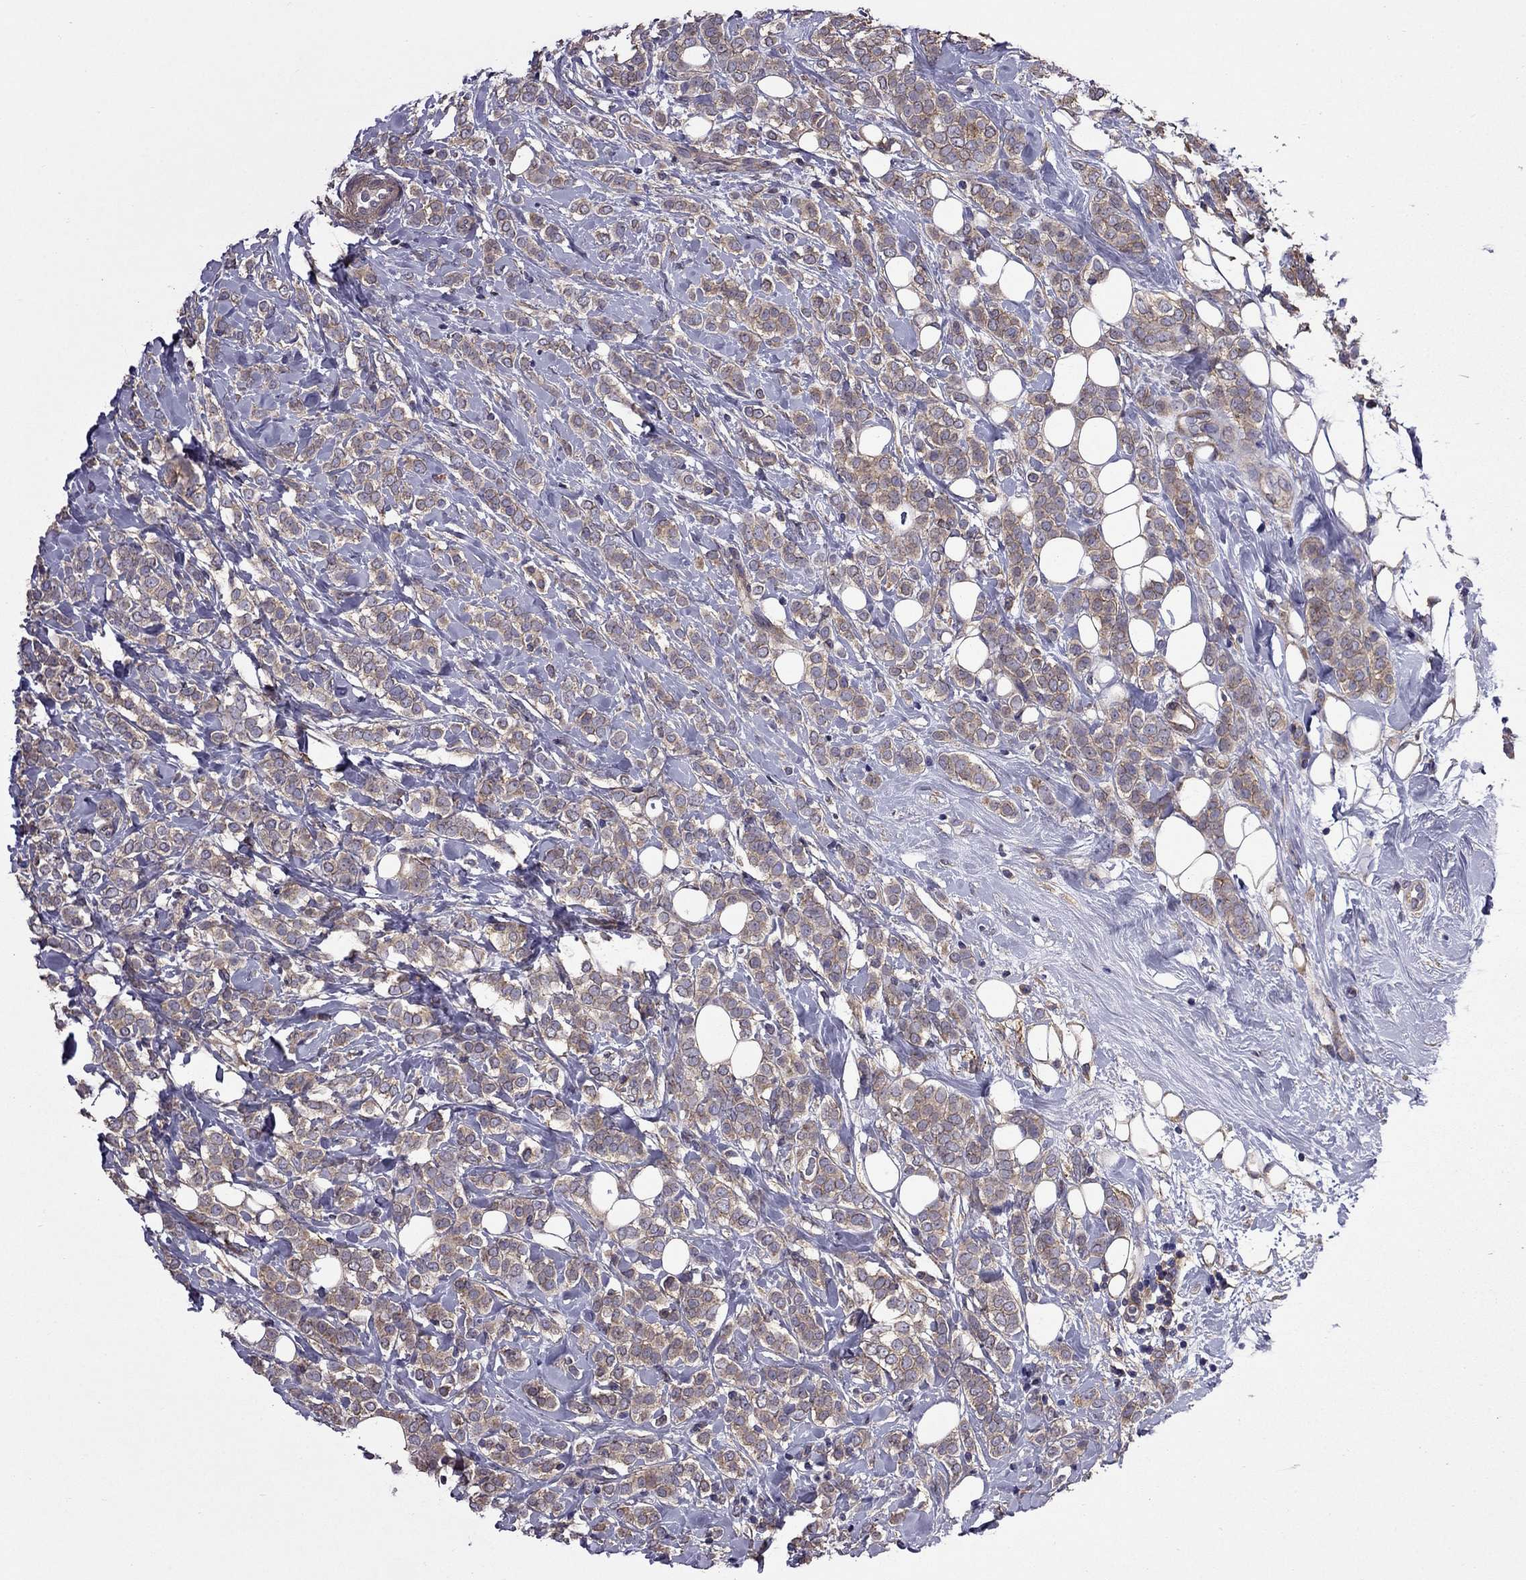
{"staining": {"intensity": "moderate", "quantity": "25%-75%", "location": "cytoplasmic/membranous"}, "tissue": "breast cancer", "cell_type": "Tumor cells", "image_type": "cancer", "snomed": [{"axis": "morphology", "description": "Lobular carcinoma"}, {"axis": "topography", "description": "Breast"}], "caption": "About 25%-75% of tumor cells in breast cancer (lobular carcinoma) display moderate cytoplasmic/membranous protein expression as visualized by brown immunohistochemical staining.", "gene": "ITGB1", "patient": {"sex": "female", "age": 49}}